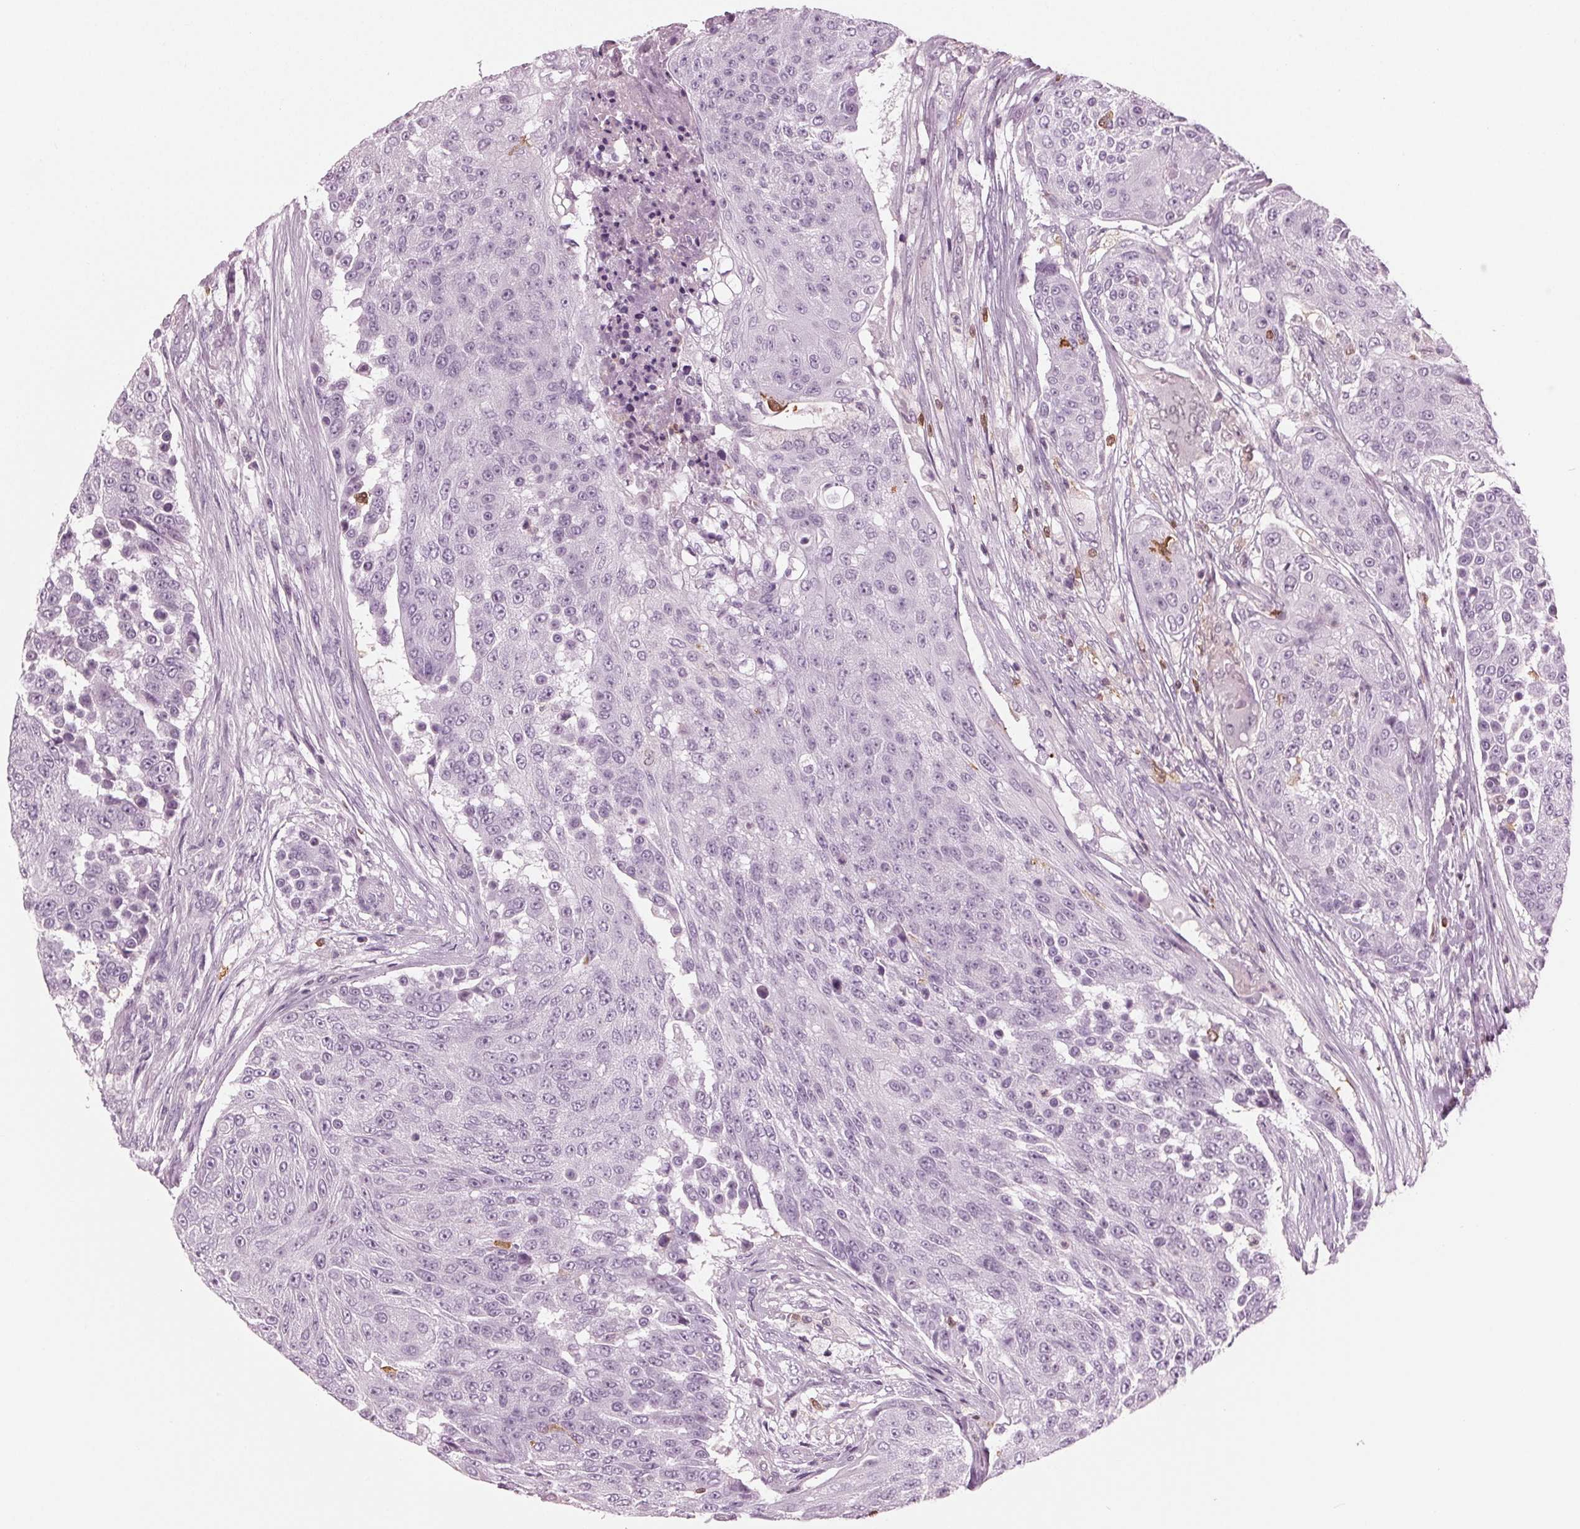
{"staining": {"intensity": "negative", "quantity": "none", "location": "none"}, "tissue": "urothelial cancer", "cell_type": "Tumor cells", "image_type": "cancer", "snomed": [{"axis": "morphology", "description": "Urothelial carcinoma, High grade"}, {"axis": "topography", "description": "Urinary bladder"}], "caption": "High-grade urothelial carcinoma was stained to show a protein in brown. There is no significant staining in tumor cells.", "gene": "BTLA", "patient": {"sex": "female", "age": 63}}